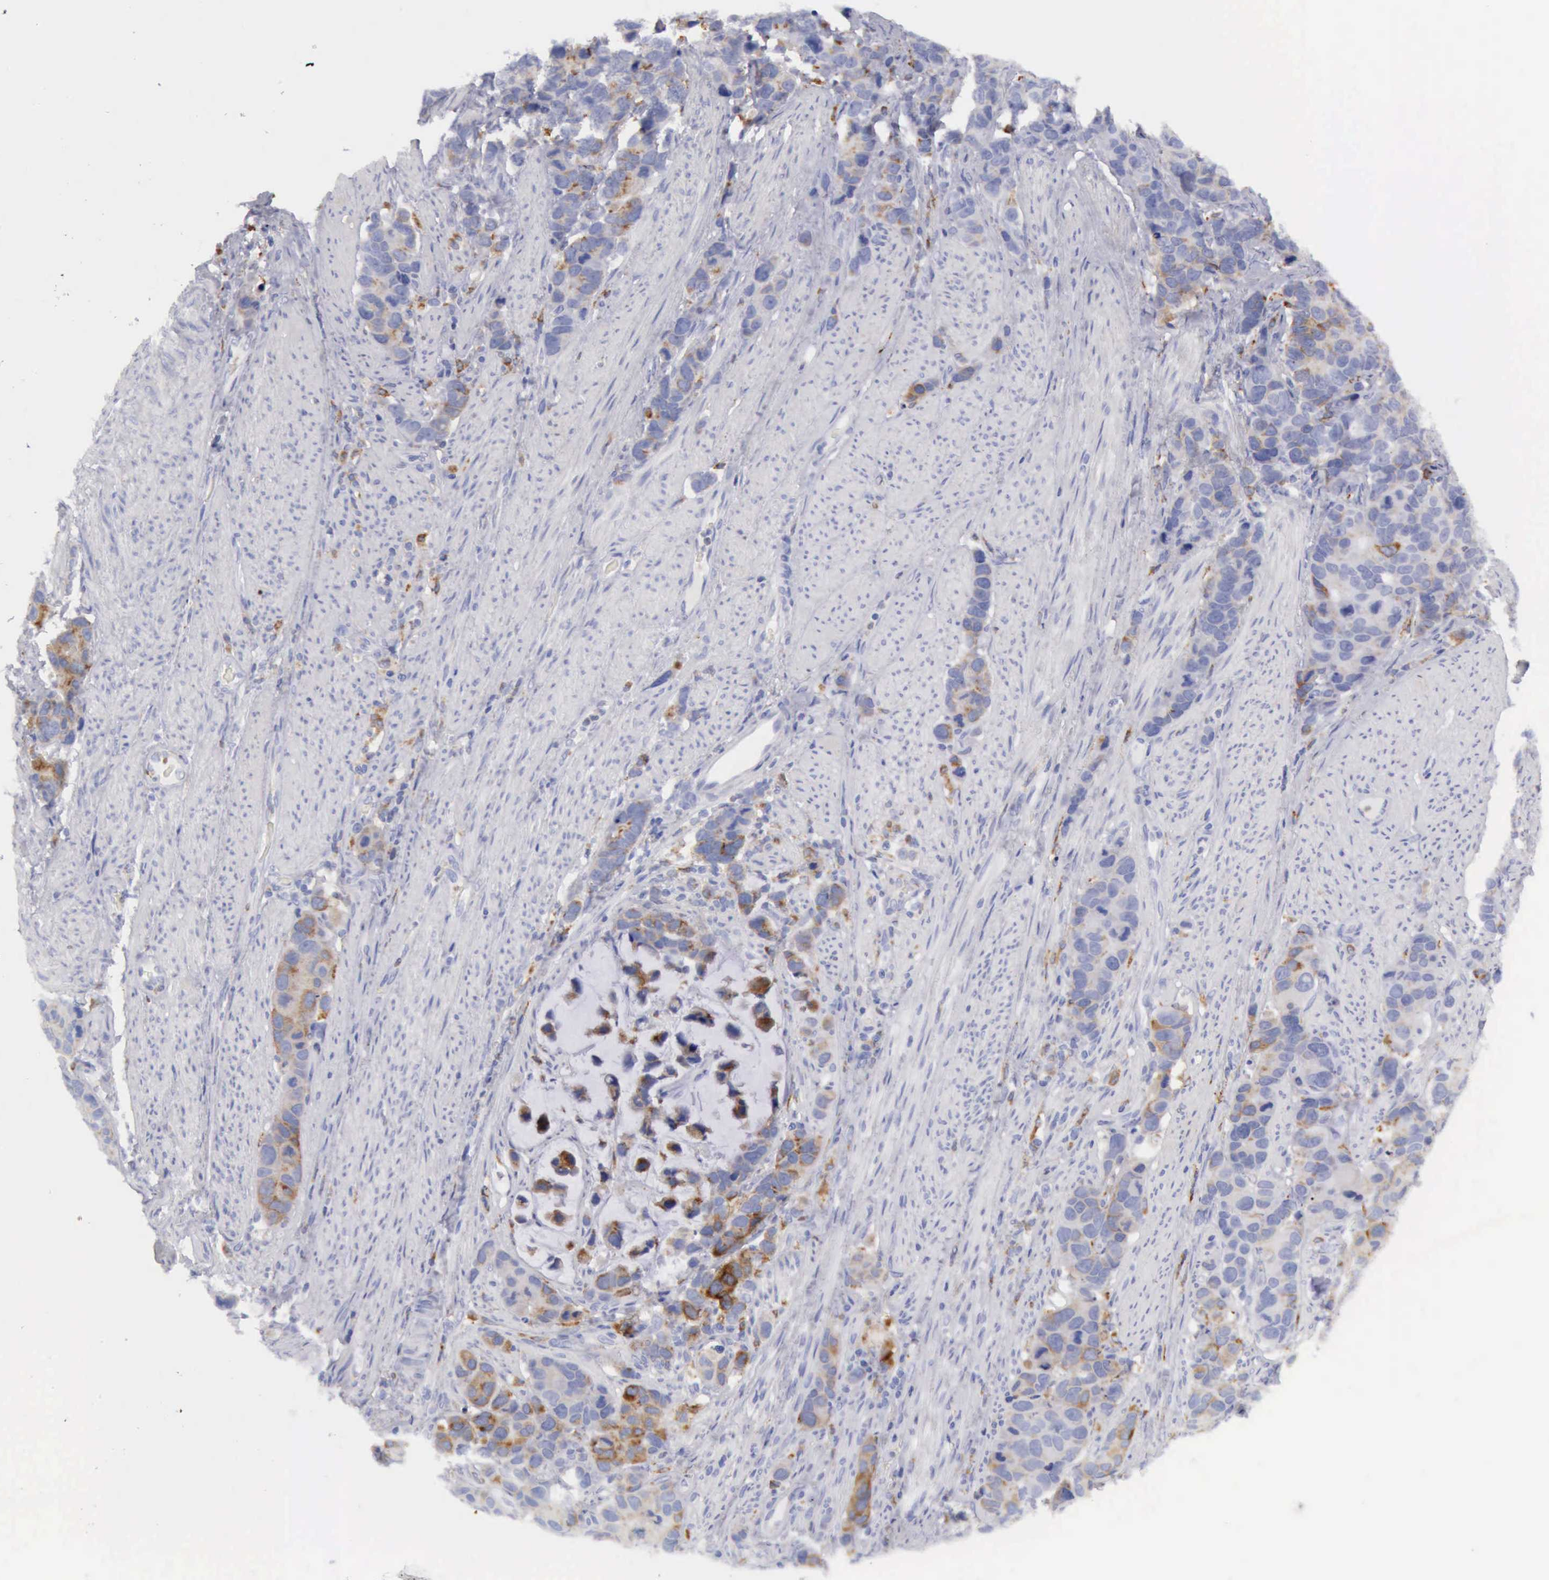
{"staining": {"intensity": "strong", "quantity": "25%-75%", "location": "cytoplasmic/membranous"}, "tissue": "stomach cancer", "cell_type": "Tumor cells", "image_type": "cancer", "snomed": [{"axis": "morphology", "description": "Adenocarcinoma, NOS"}, {"axis": "topography", "description": "Stomach, upper"}], "caption": "Tumor cells demonstrate high levels of strong cytoplasmic/membranous staining in about 25%-75% of cells in human stomach adenocarcinoma.", "gene": "CTSS", "patient": {"sex": "male", "age": 71}}